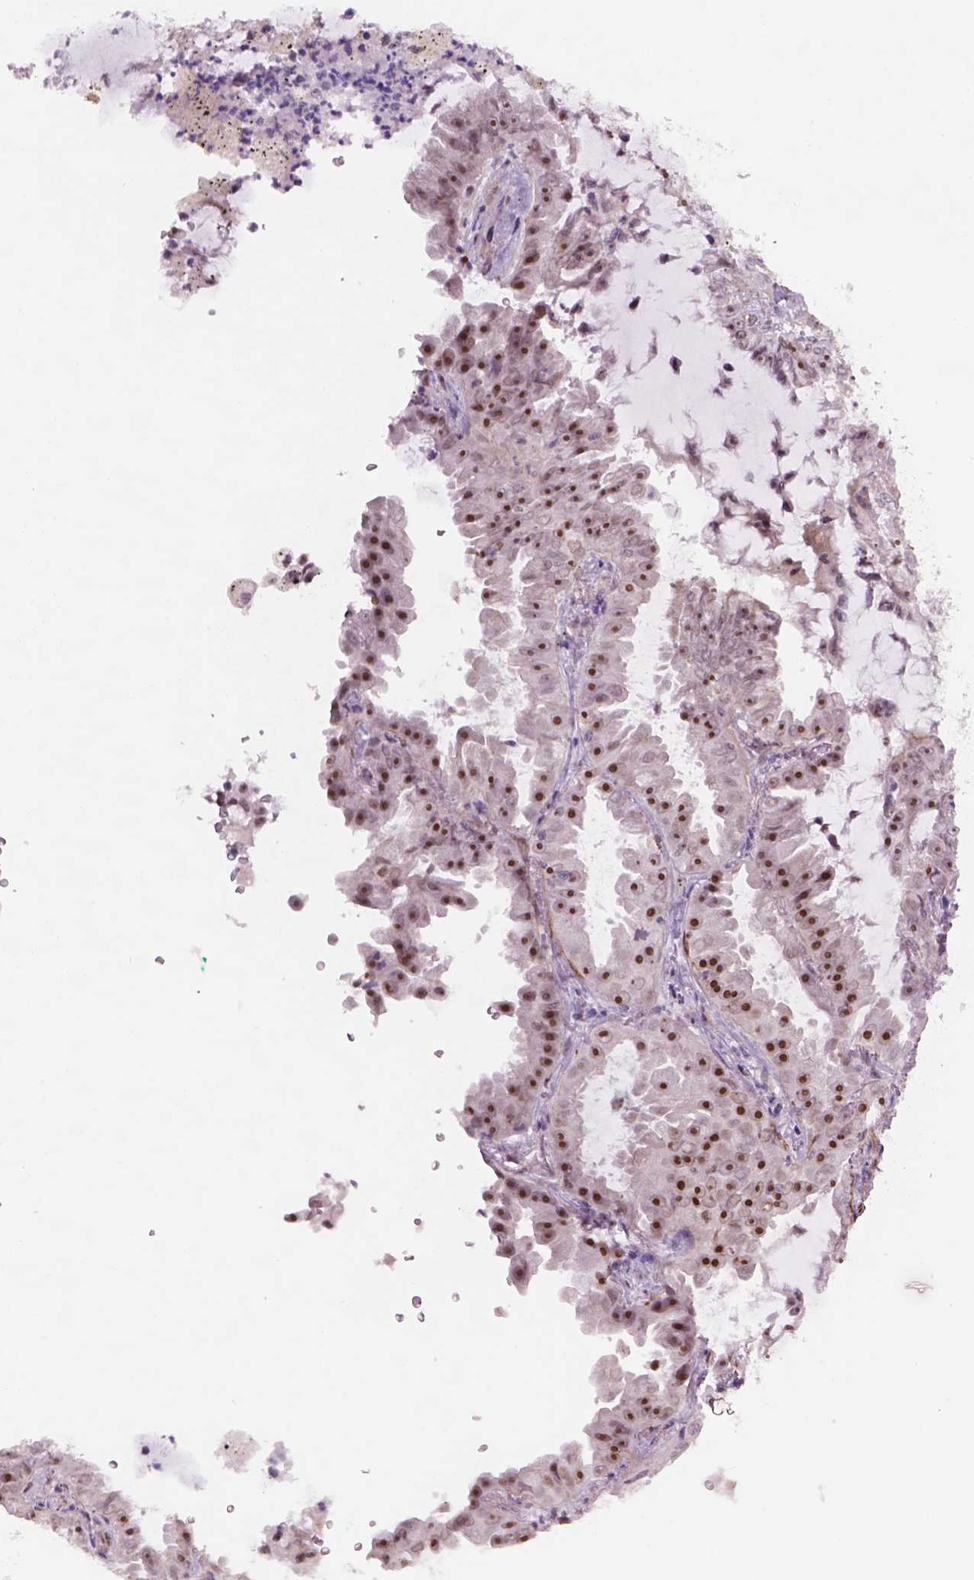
{"staining": {"intensity": "strong", "quantity": ">75%", "location": "nuclear"}, "tissue": "lung cancer", "cell_type": "Tumor cells", "image_type": "cancer", "snomed": [{"axis": "morphology", "description": "Adenocarcinoma, NOS"}, {"axis": "topography", "description": "Lung"}], "caption": "Lung cancer (adenocarcinoma) stained with DAB (3,3'-diaminobenzidine) immunohistochemistry displays high levels of strong nuclear positivity in about >75% of tumor cells.", "gene": "RRS1", "patient": {"sex": "female", "age": 52}}